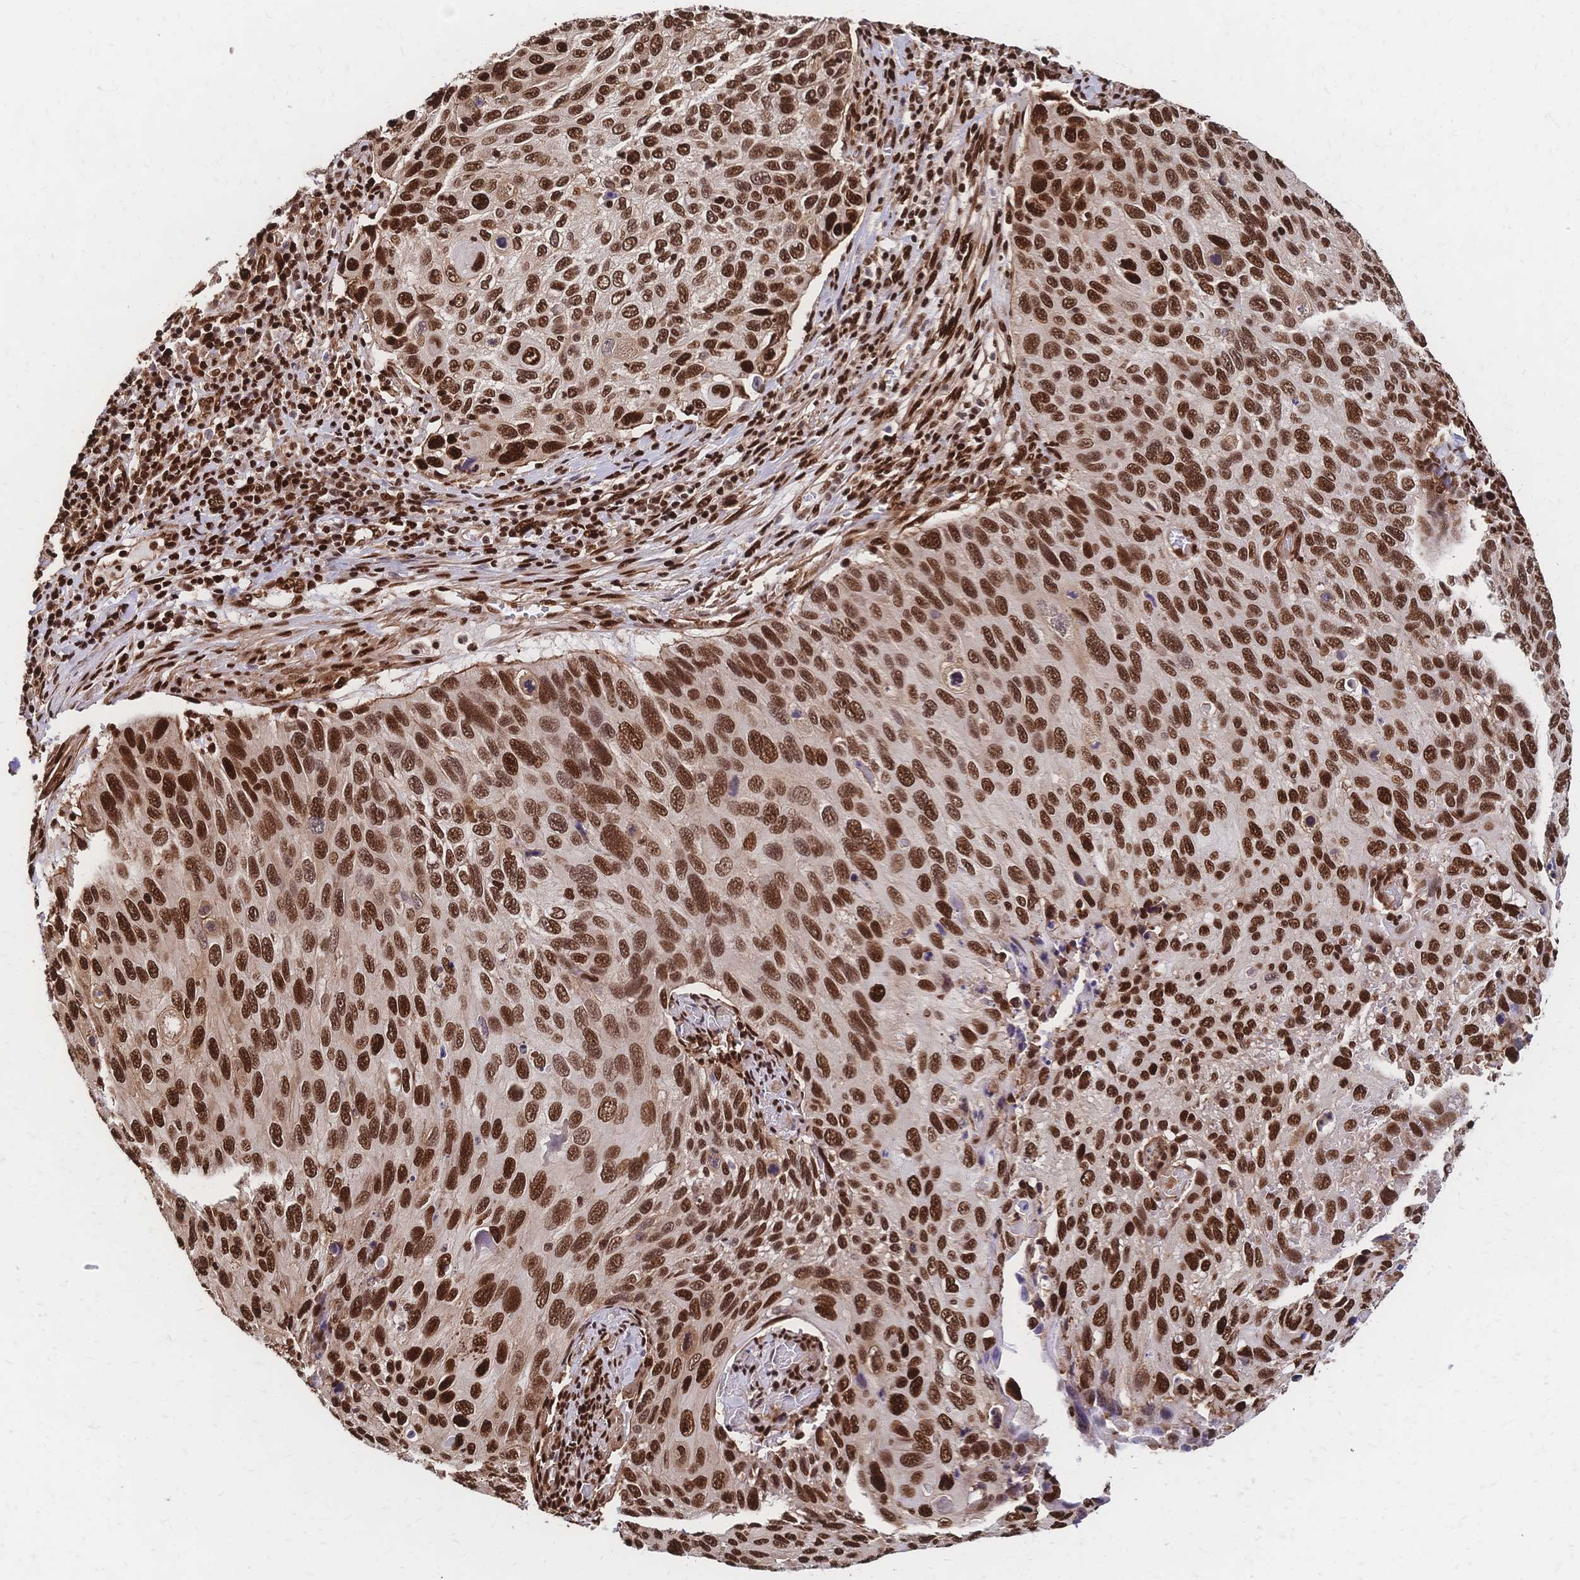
{"staining": {"intensity": "strong", "quantity": ">75%", "location": "nuclear"}, "tissue": "cervical cancer", "cell_type": "Tumor cells", "image_type": "cancer", "snomed": [{"axis": "morphology", "description": "Squamous cell carcinoma, NOS"}, {"axis": "topography", "description": "Cervix"}], "caption": "Immunohistochemical staining of human squamous cell carcinoma (cervical) shows high levels of strong nuclear staining in approximately >75% of tumor cells.", "gene": "HDGF", "patient": {"sex": "female", "age": 70}}